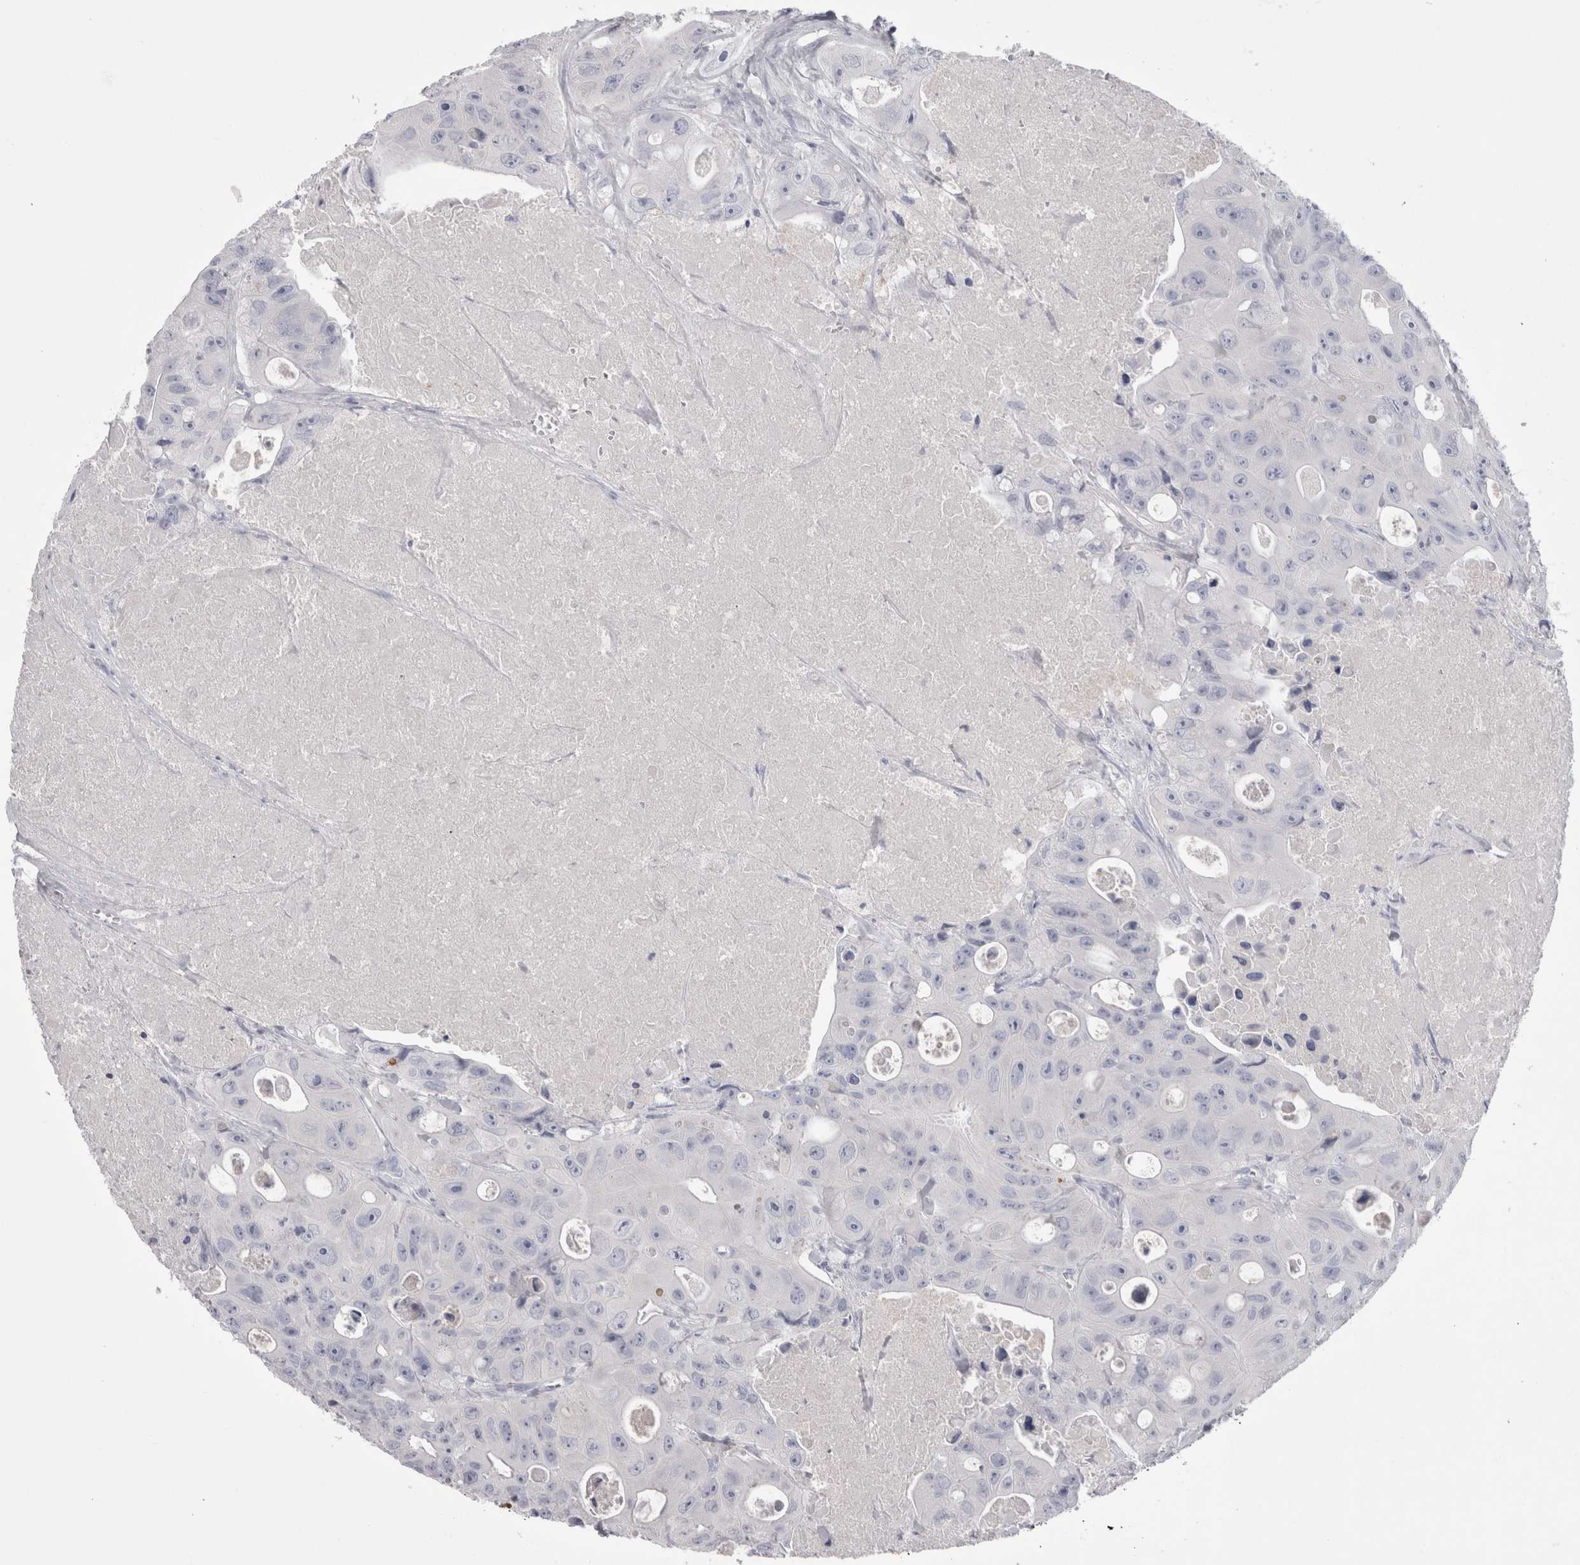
{"staining": {"intensity": "negative", "quantity": "none", "location": "none"}, "tissue": "colorectal cancer", "cell_type": "Tumor cells", "image_type": "cancer", "snomed": [{"axis": "morphology", "description": "Adenocarcinoma, NOS"}, {"axis": "topography", "description": "Colon"}], "caption": "Tumor cells show no significant positivity in adenocarcinoma (colorectal).", "gene": "ADAM2", "patient": {"sex": "female", "age": 46}}